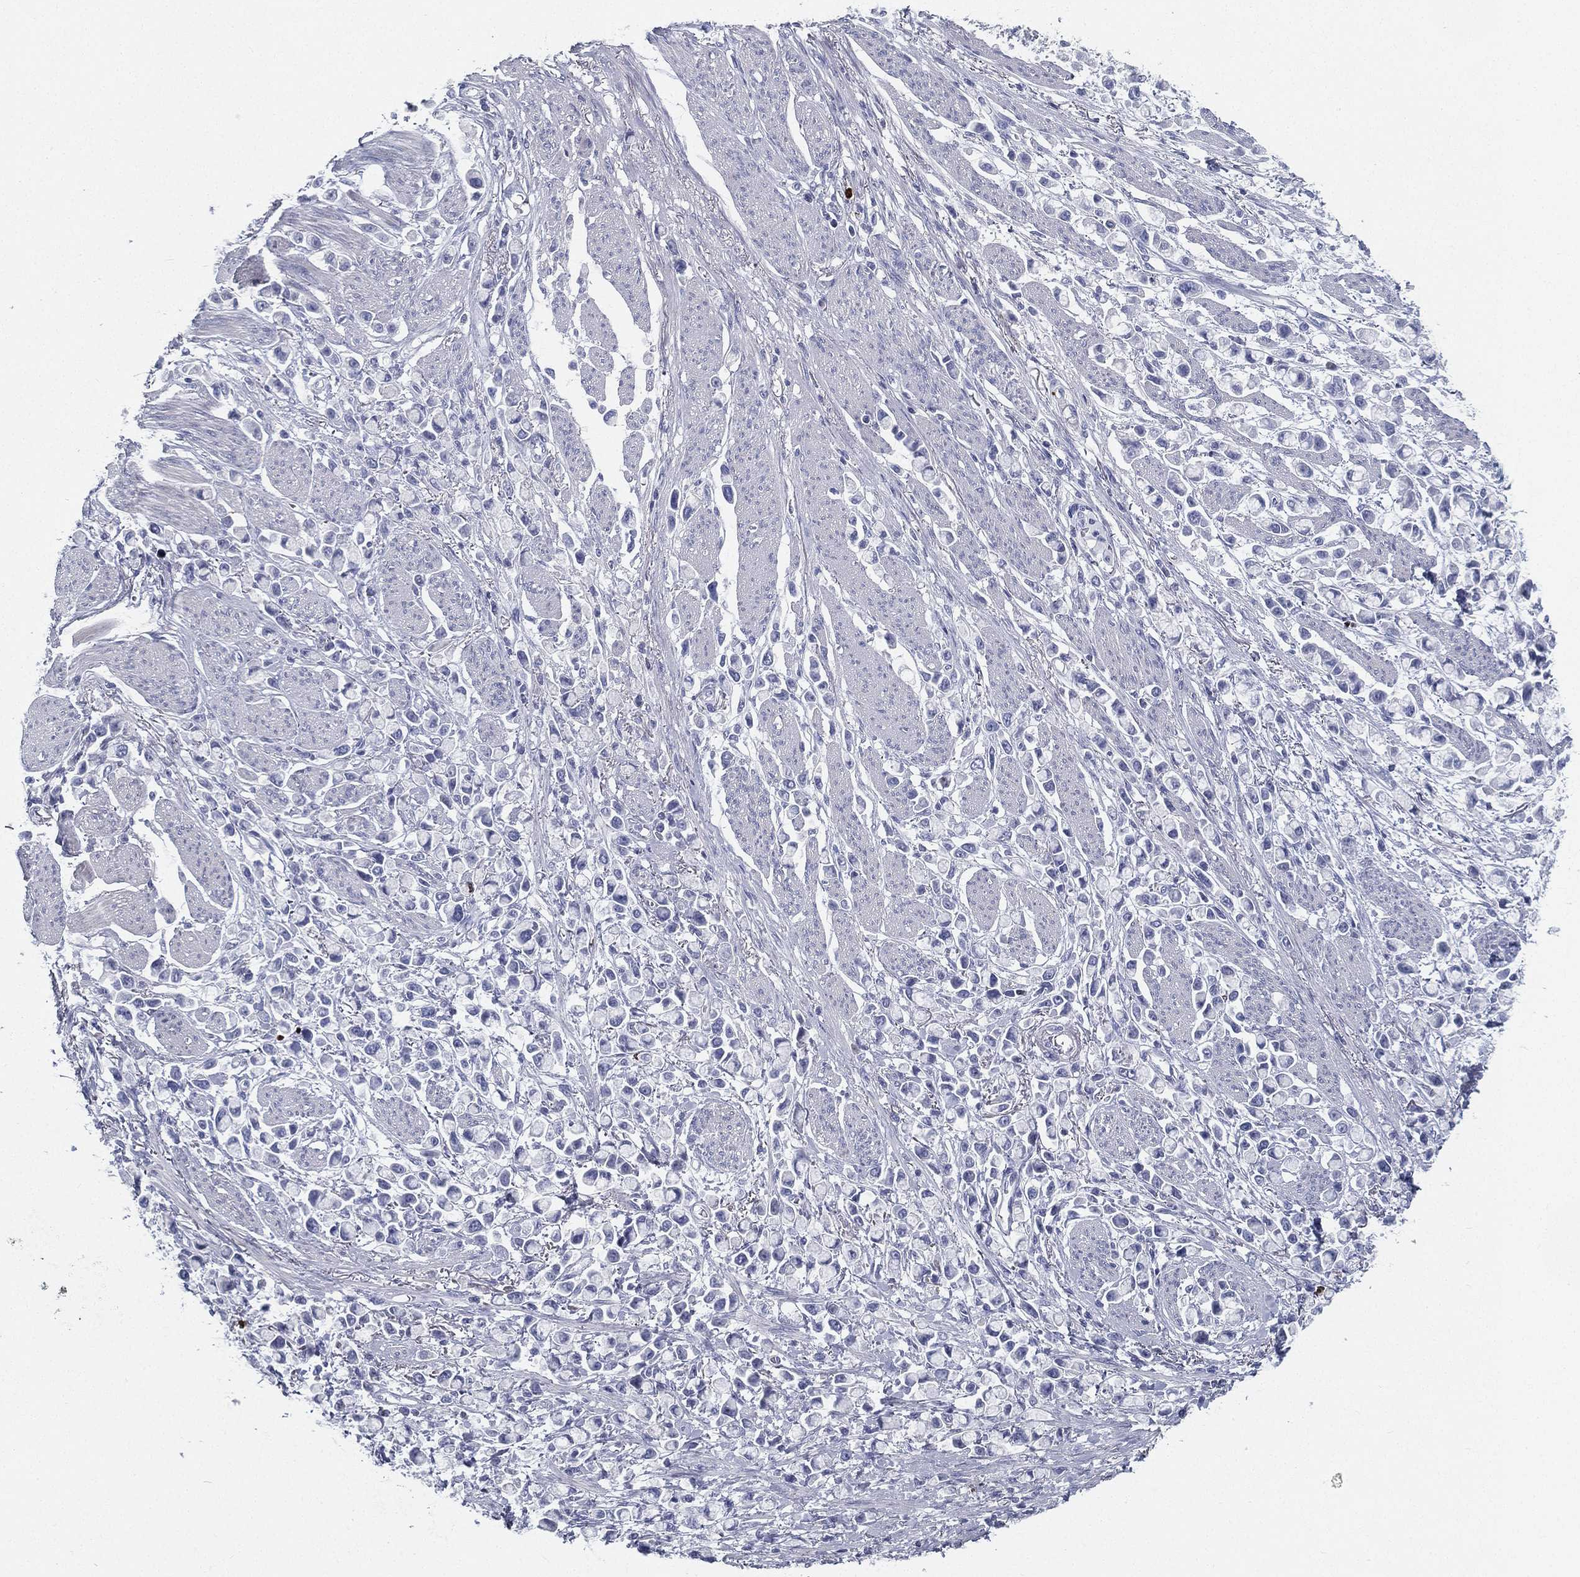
{"staining": {"intensity": "negative", "quantity": "none", "location": "none"}, "tissue": "stomach cancer", "cell_type": "Tumor cells", "image_type": "cancer", "snomed": [{"axis": "morphology", "description": "Adenocarcinoma, NOS"}, {"axis": "topography", "description": "Stomach"}], "caption": "The micrograph reveals no significant positivity in tumor cells of stomach cancer.", "gene": "SPPL2C", "patient": {"sex": "female", "age": 81}}